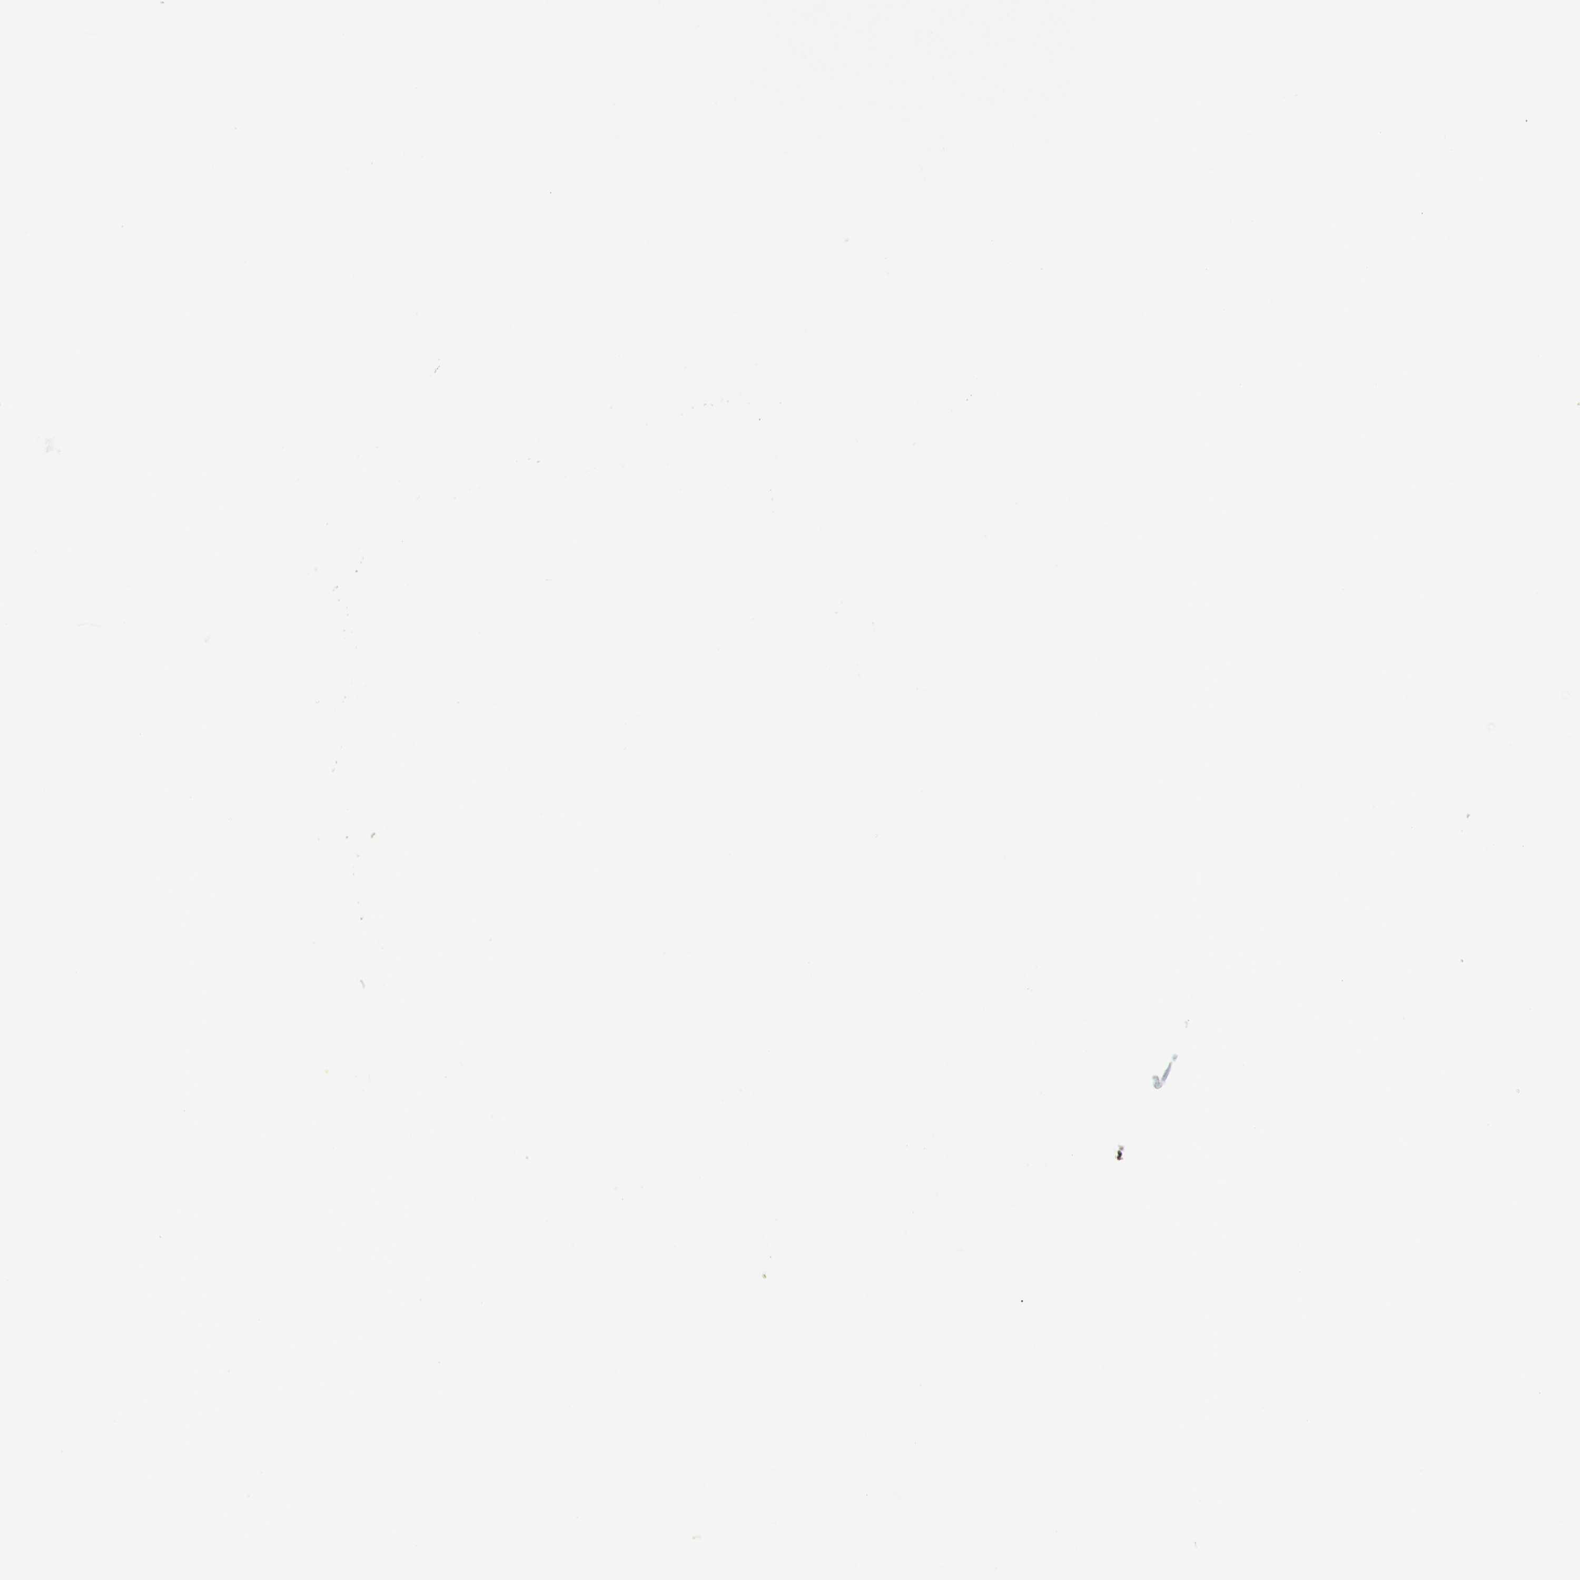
{"staining": {"intensity": "moderate", "quantity": ">75%", "location": "cytoplasmic/membranous"}, "tissue": "urothelial cancer", "cell_type": "Tumor cells", "image_type": "cancer", "snomed": [{"axis": "morphology", "description": "Urothelial carcinoma, High grade"}, {"axis": "topography", "description": "Urinary bladder"}], "caption": "Protein staining of high-grade urothelial carcinoma tissue reveals moderate cytoplasmic/membranous staining in about >75% of tumor cells. The staining is performed using DAB (3,3'-diaminobenzidine) brown chromogen to label protein expression. The nuclei are counter-stained blue using hematoxylin.", "gene": "TMED4", "patient": {"sex": "female", "age": 80}}